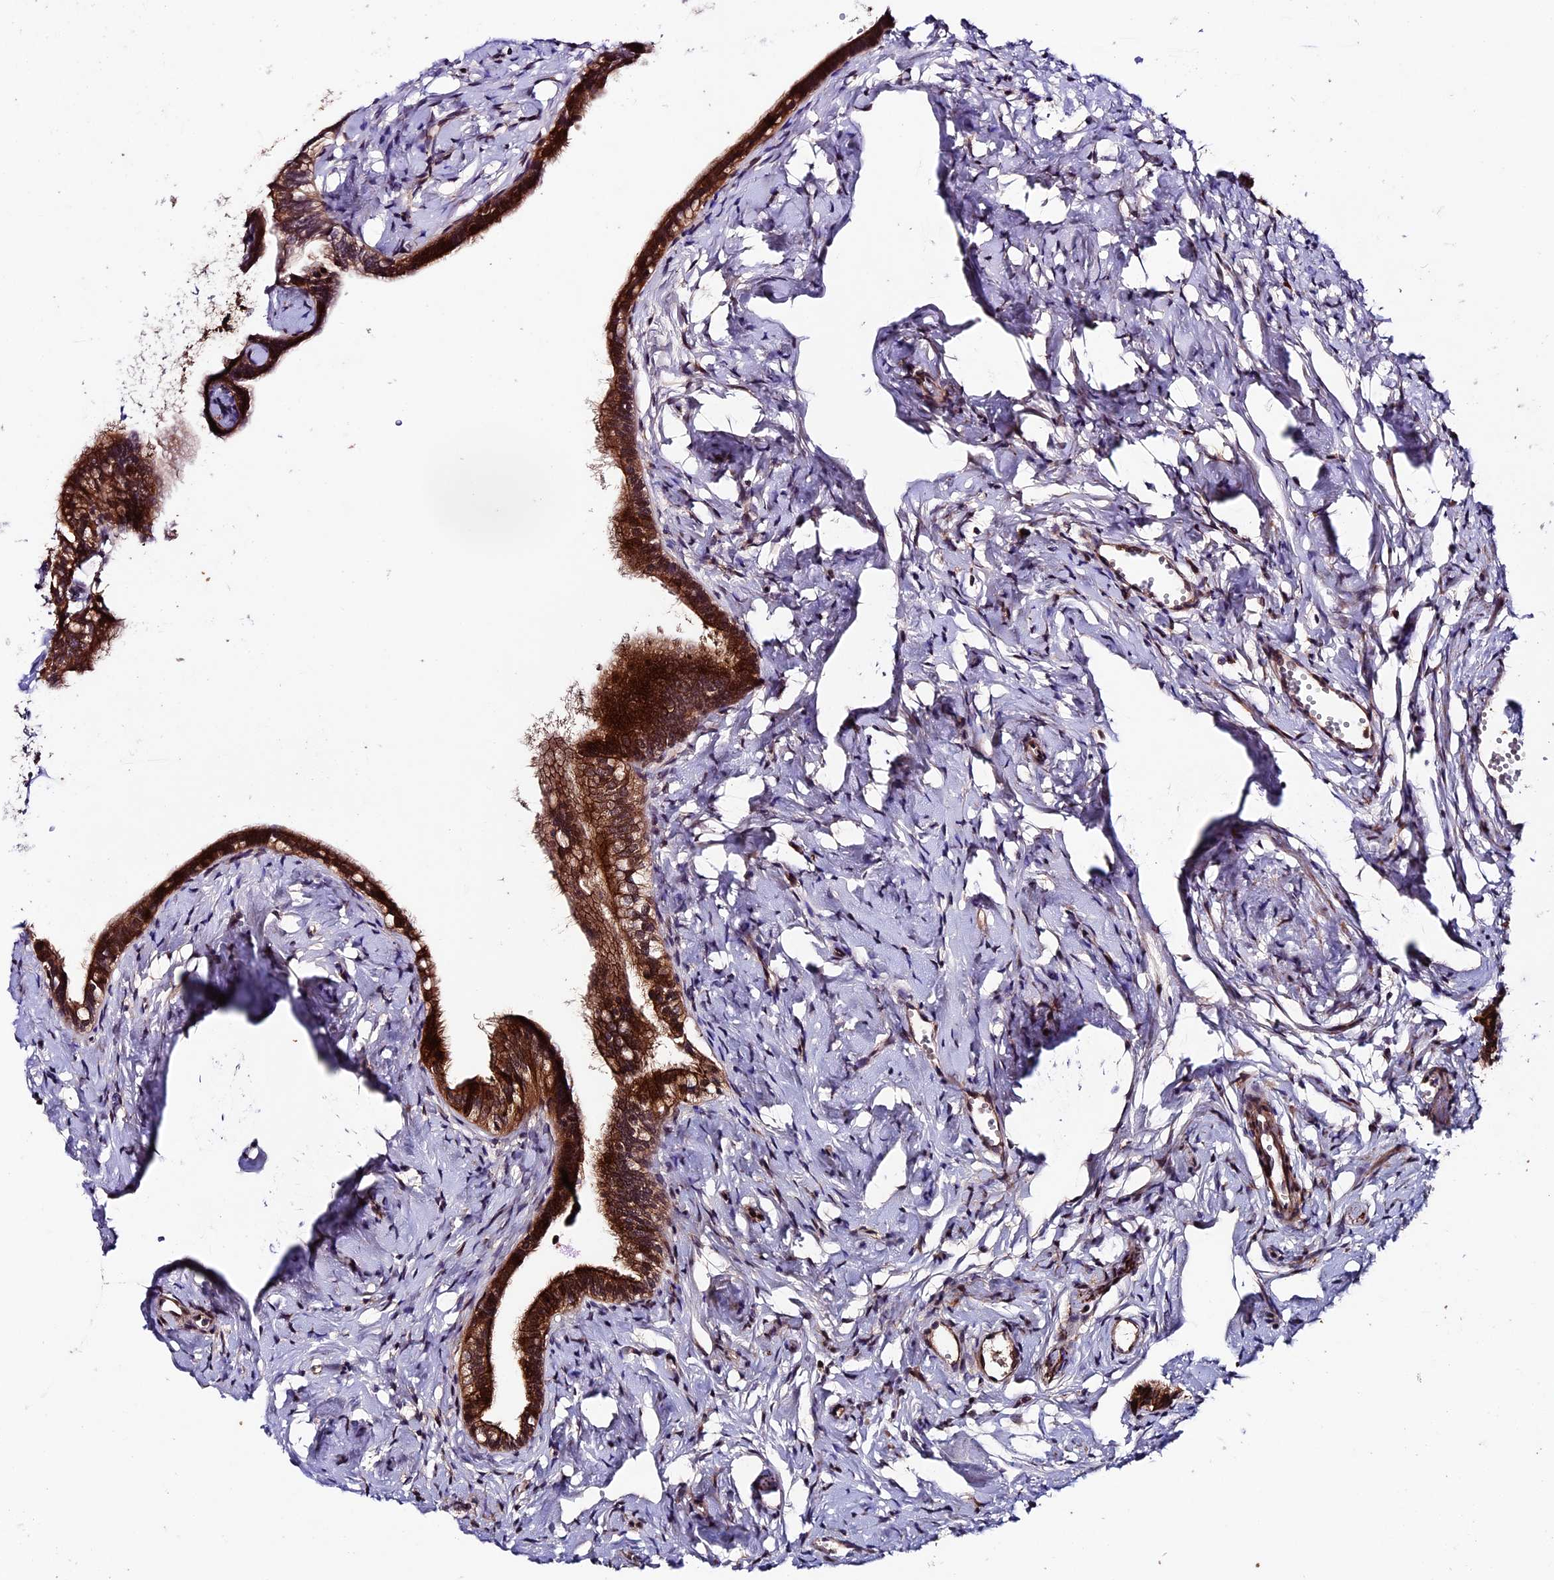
{"staining": {"intensity": "strong", "quantity": ">75%", "location": "cytoplasmic/membranous,nuclear"}, "tissue": "fallopian tube", "cell_type": "Glandular cells", "image_type": "normal", "snomed": [{"axis": "morphology", "description": "Normal tissue, NOS"}, {"axis": "topography", "description": "Fallopian tube"}], "caption": "Fallopian tube stained with immunohistochemistry (IHC) demonstrates strong cytoplasmic/membranous,nuclear staining in about >75% of glandular cells. Immunohistochemistry (ihc) stains the protein of interest in brown and the nuclei are stained blue.", "gene": "SIPA1L3", "patient": {"sex": "female", "age": 66}}